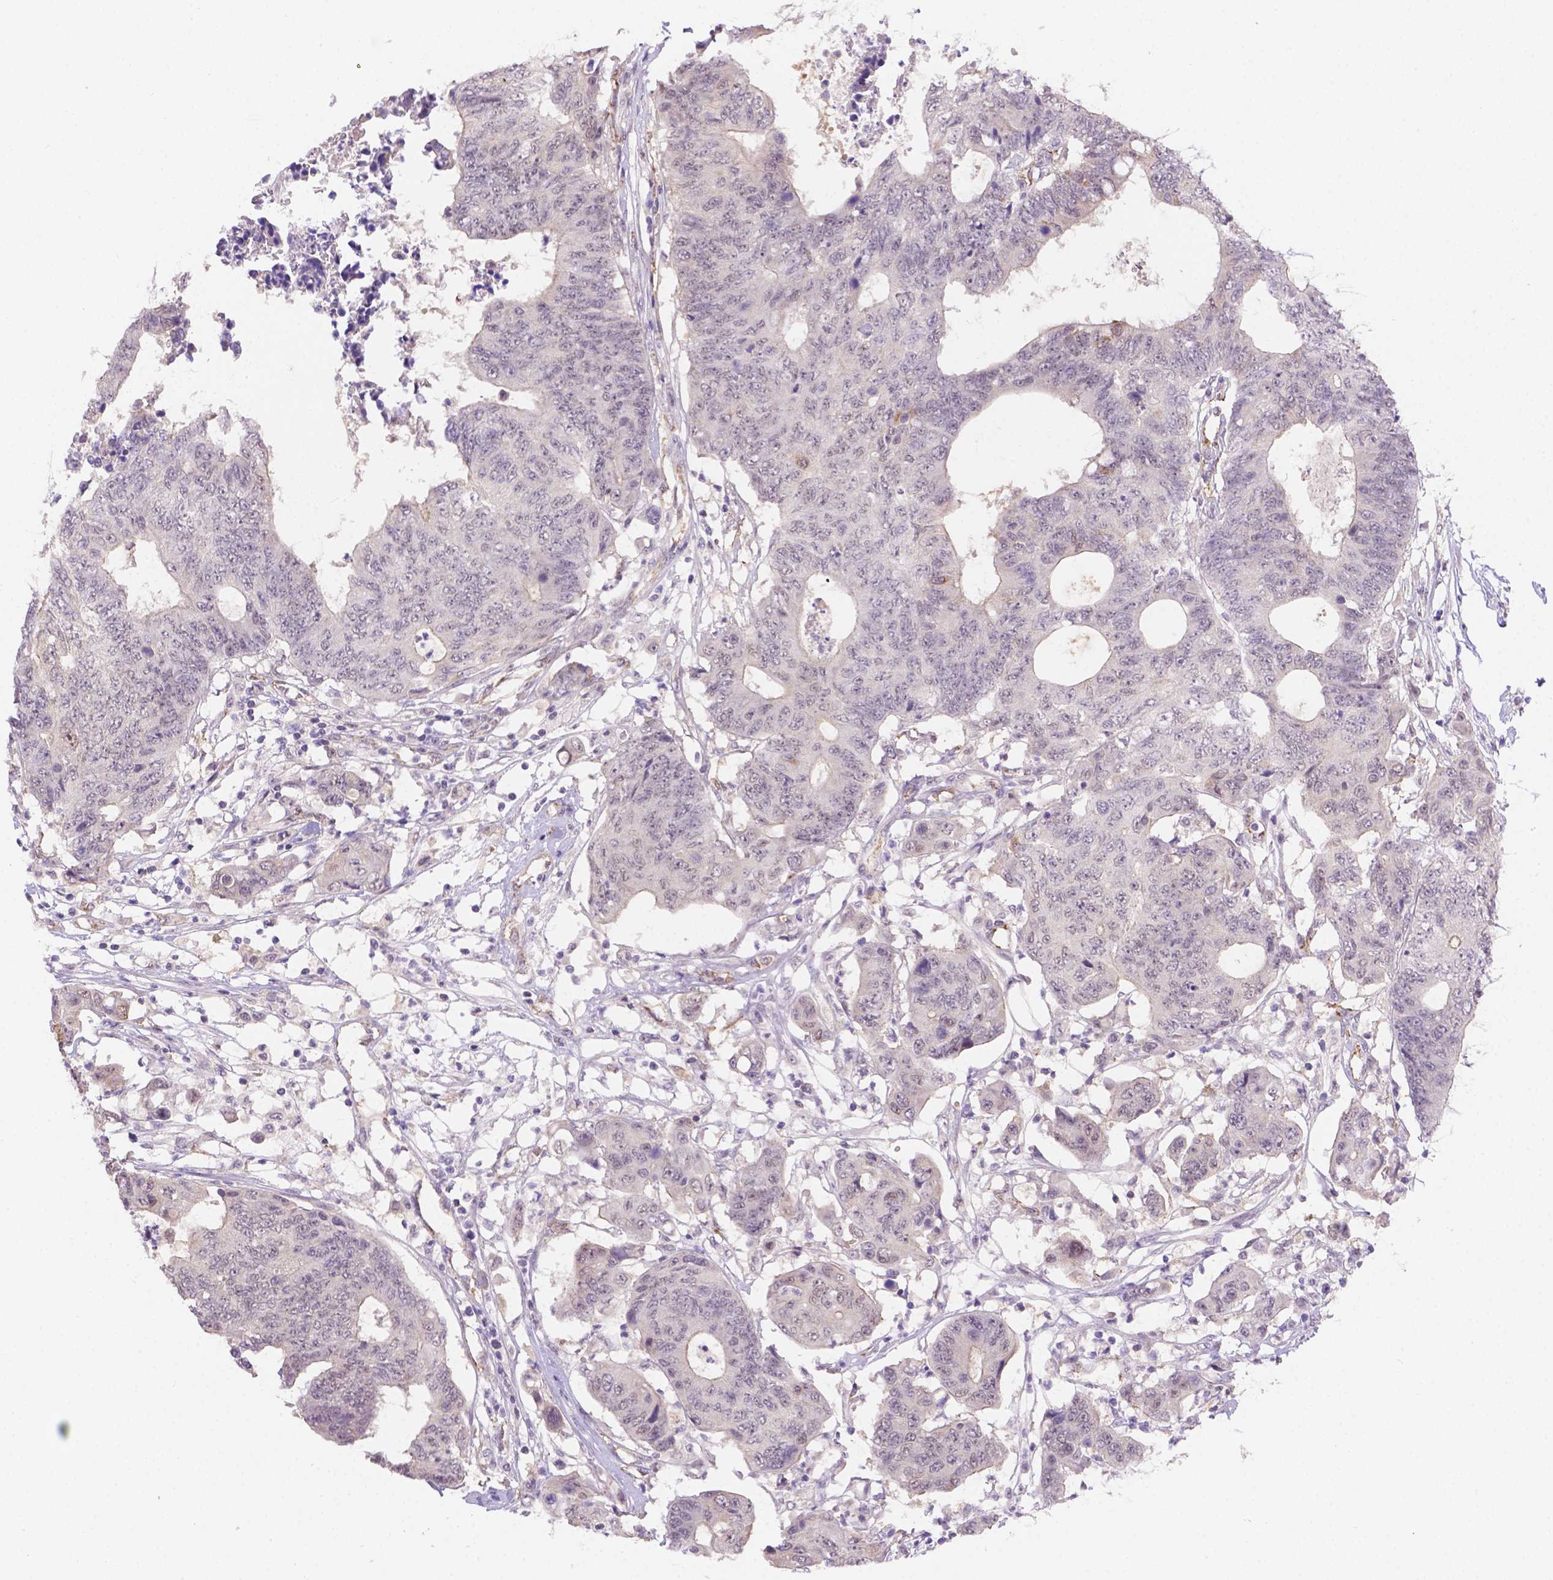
{"staining": {"intensity": "negative", "quantity": "none", "location": "none"}, "tissue": "colorectal cancer", "cell_type": "Tumor cells", "image_type": "cancer", "snomed": [{"axis": "morphology", "description": "Adenocarcinoma, NOS"}, {"axis": "topography", "description": "Colon"}], "caption": "The image displays no significant staining in tumor cells of colorectal cancer (adenocarcinoma).", "gene": "NXPE2", "patient": {"sex": "female", "age": 48}}